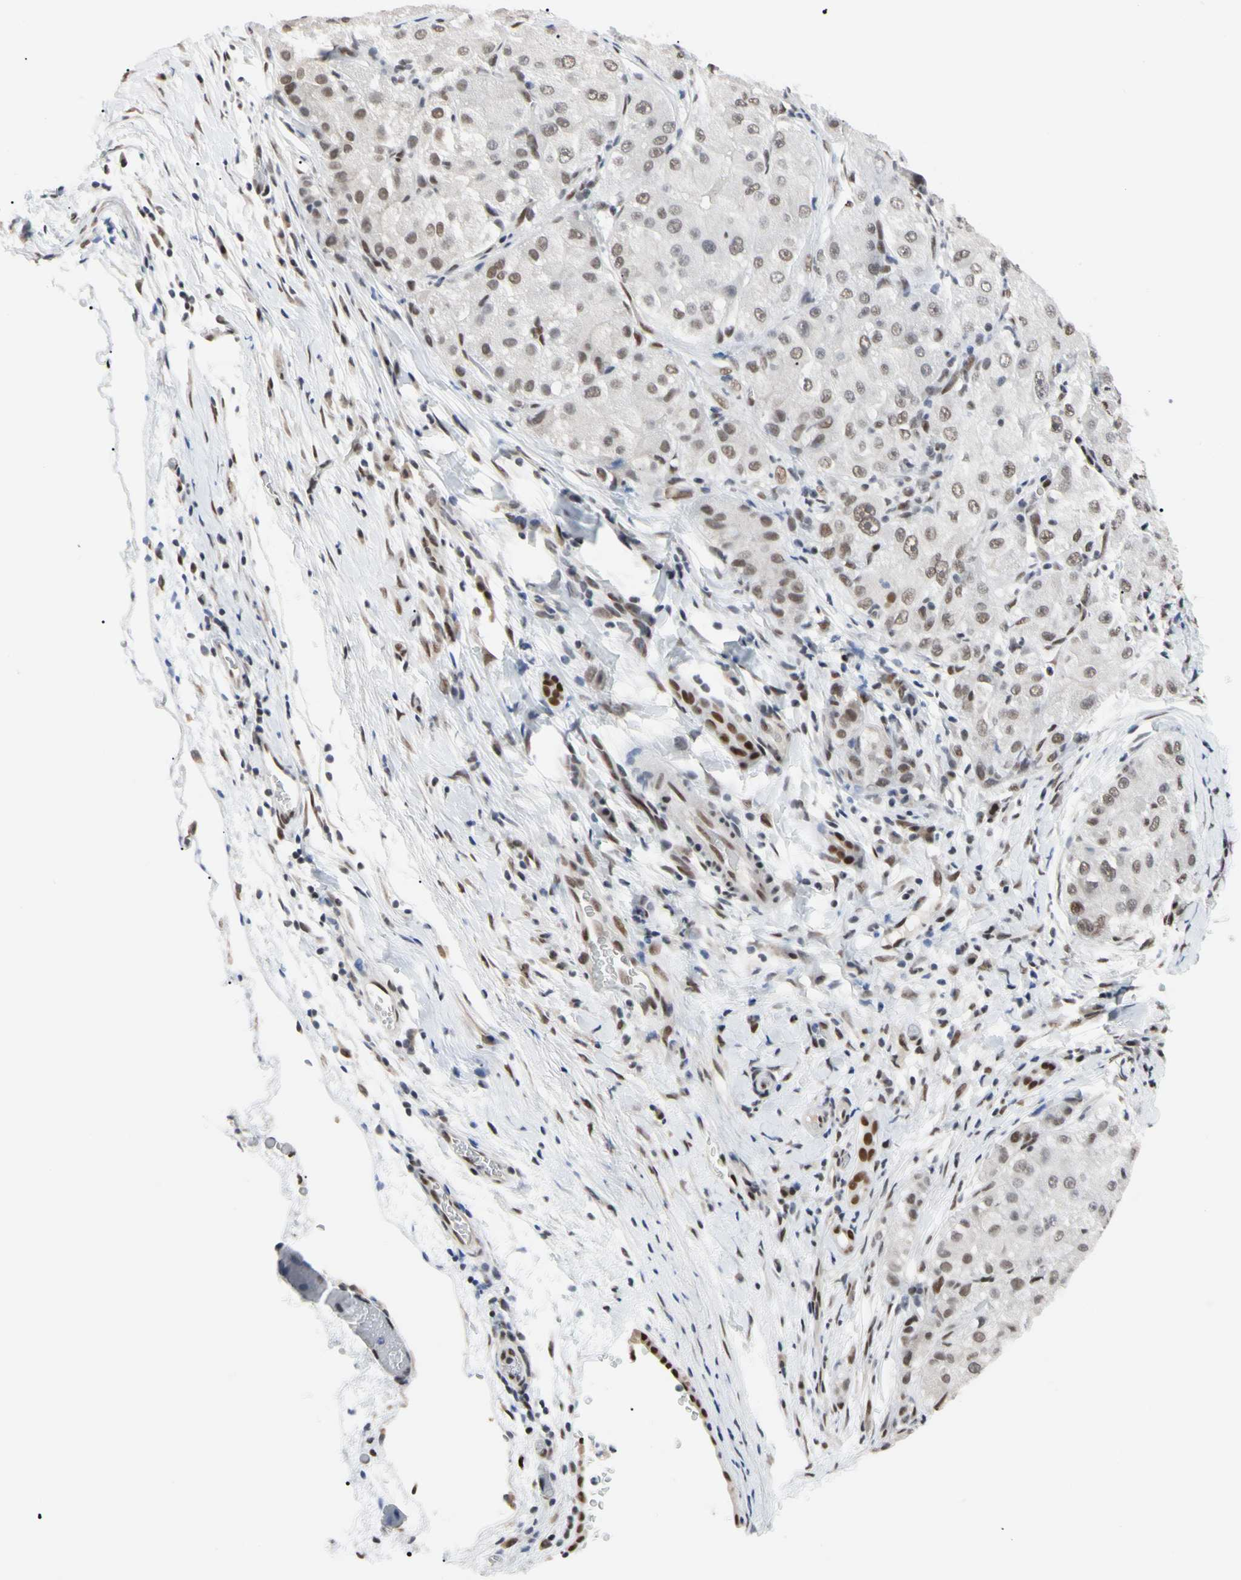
{"staining": {"intensity": "weak", "quantity": ">75%", "location": "nuclear"}, "tissue": "liver cancer", "cell_type": "Tumor cells", "image_type": "cancer", "snomed": [{"axis": "morphology", "description": "Carcinoma, Hepatocellular, NOS"}, {"axis": "topography", "description": "Liver"}], "caption": "Protein expression analysis of liver hepatocellular carcinoma reveals weak nuclear staining in approximately >75% of tumor cells.", "gene": "FAM98B", "patient": {"sex": "male", "age": 80}}